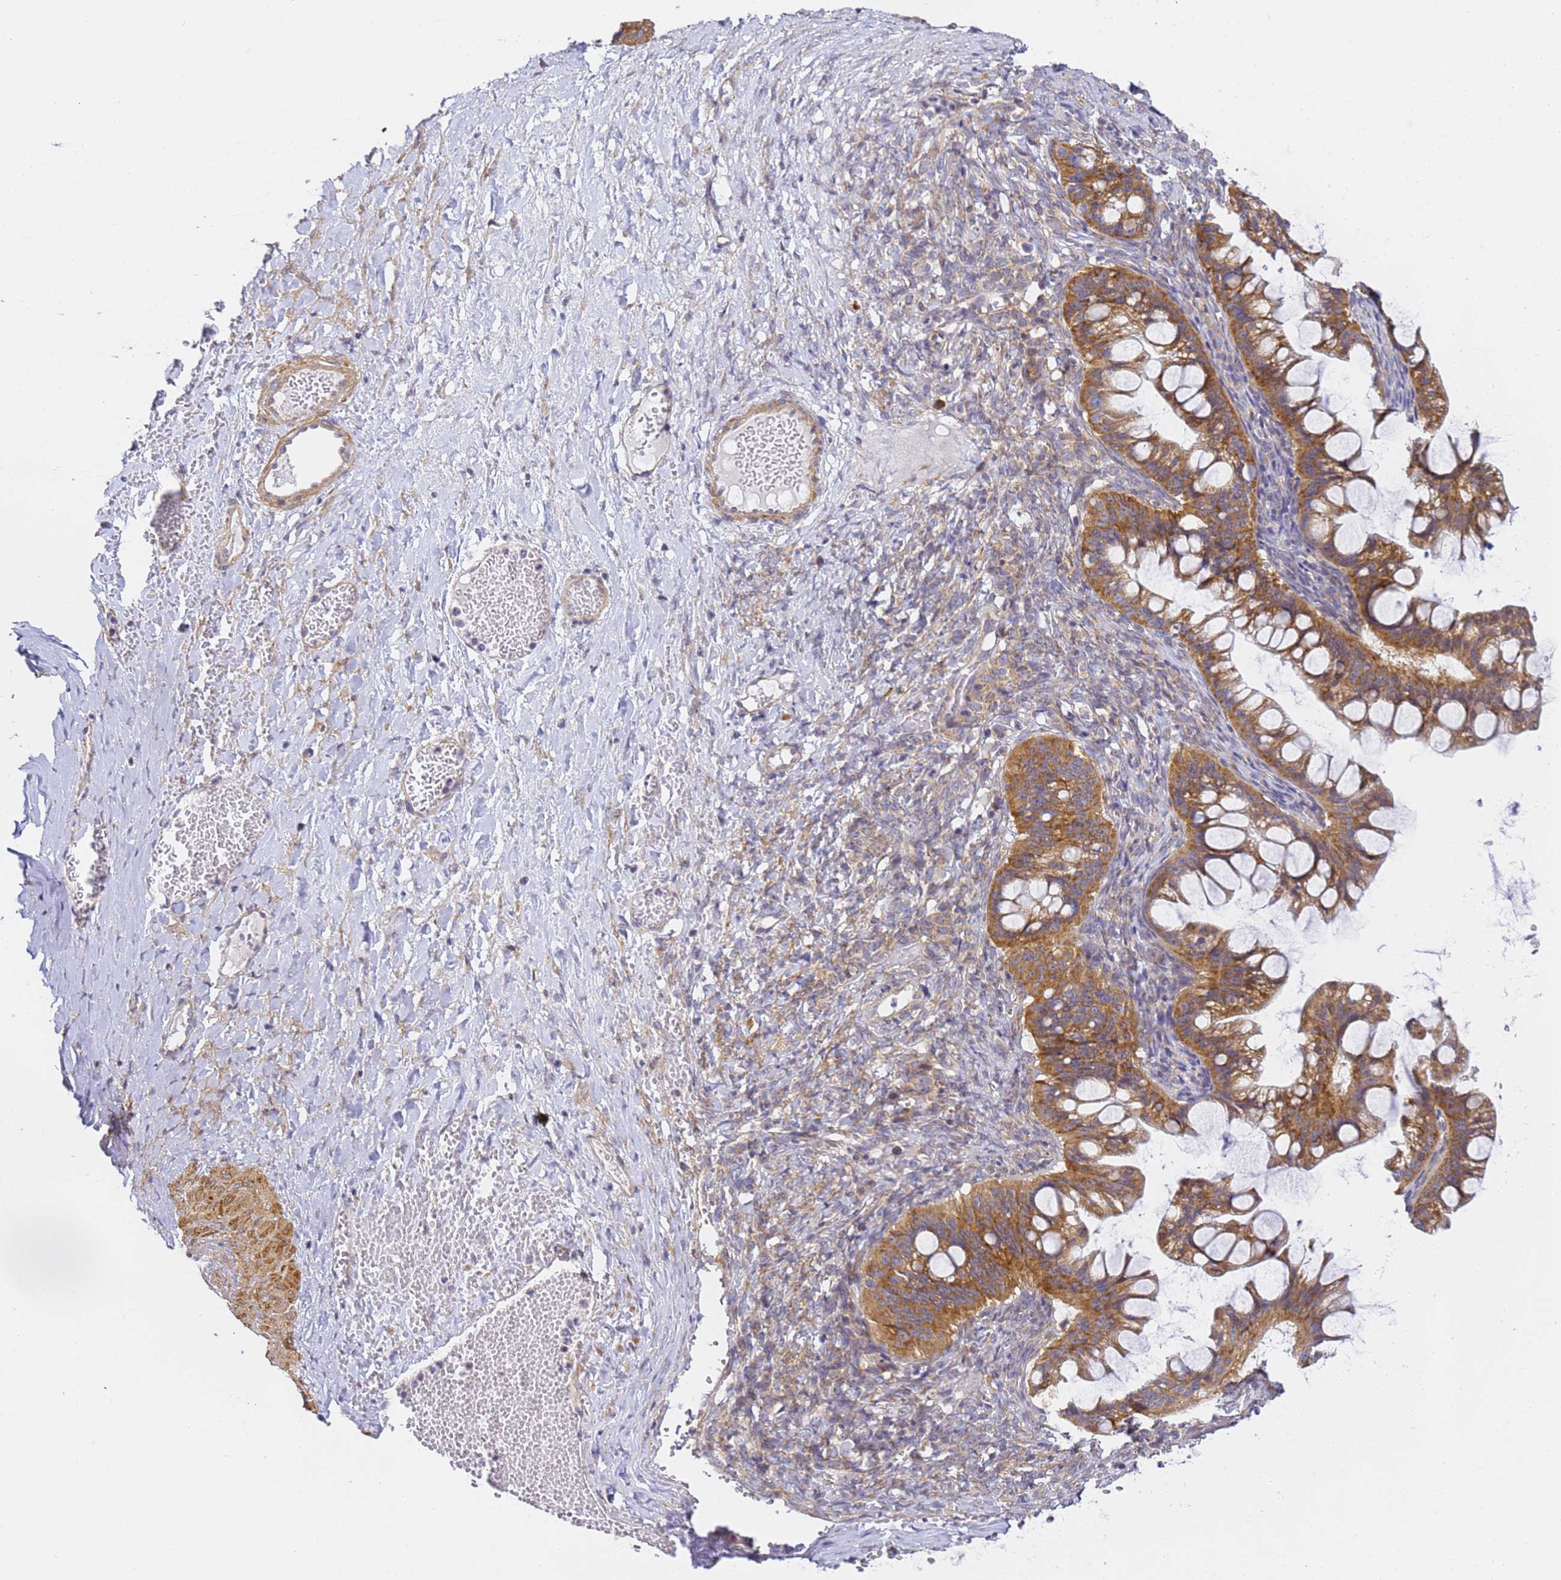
{"staining": {"intensity": "strong", "quantity": ">75%", "location": "cytoplasmic/membranous"}, "tissue": "ovarian cancer", "cell_type": "Tumor cells", "image_type": "cancer", "snomed": [{"axis": "morphology", "description": "Cystadenocarcinoma, mucinous, NOS"}, {"axis": "topography", "description": "Ovary"}], "caption": "Mucinous cystadenocarcinoma (ovarian) was stained to show a protein in brown. There is high levels of strong cytoplasmic/membranous expression in about >75% of tumor cells. The staining was performed using DAB (3,3'-diaminobenzidine), with brown indicating positive protein expression. Nuclei are stained blue with hematoxylin.", "gene": "RPL13A", "patient": {"sex": "female", "age": 73}}